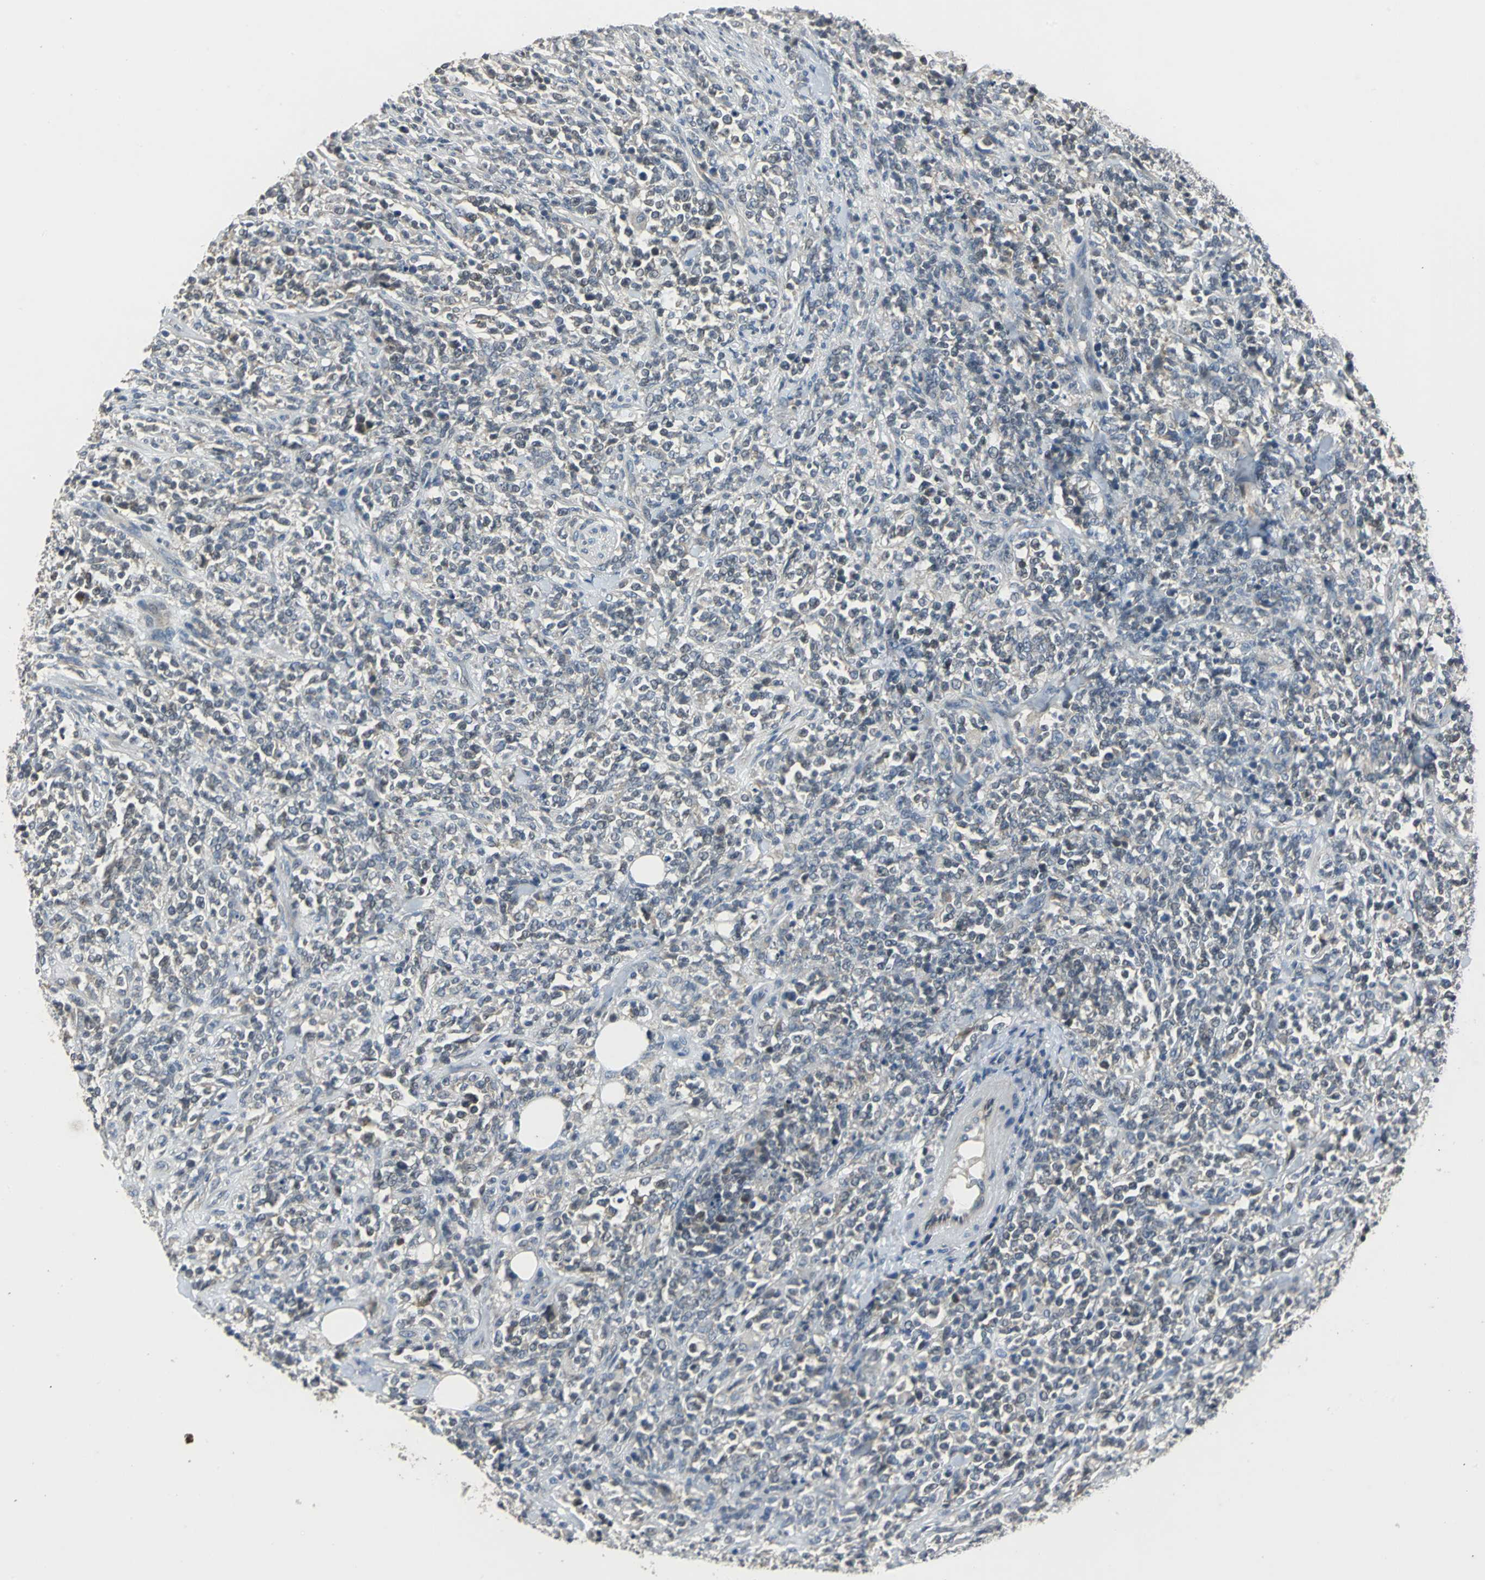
{"staining": {"intensity": "weak", "quantity": "<25%", "location": "cytoplasmic/membranous"}, "tissue": "lymphoma", "cell_type": "Tumor cells", "image_type": "cancer", "snomed": [{"axis": "morphology", "description": "Malignant lymphoma, non-Hodgkin's type, High grade"}, {"axis": "topography", "description": "Soft tissue"}], "caption": "Photomicrograph shows no protein staining in tumor cells of high-grade malignant lymphoma, non-Hodgkin's type tissue.", "gene": "JADE3", "patient": {"sex": "male", "age": 18}}